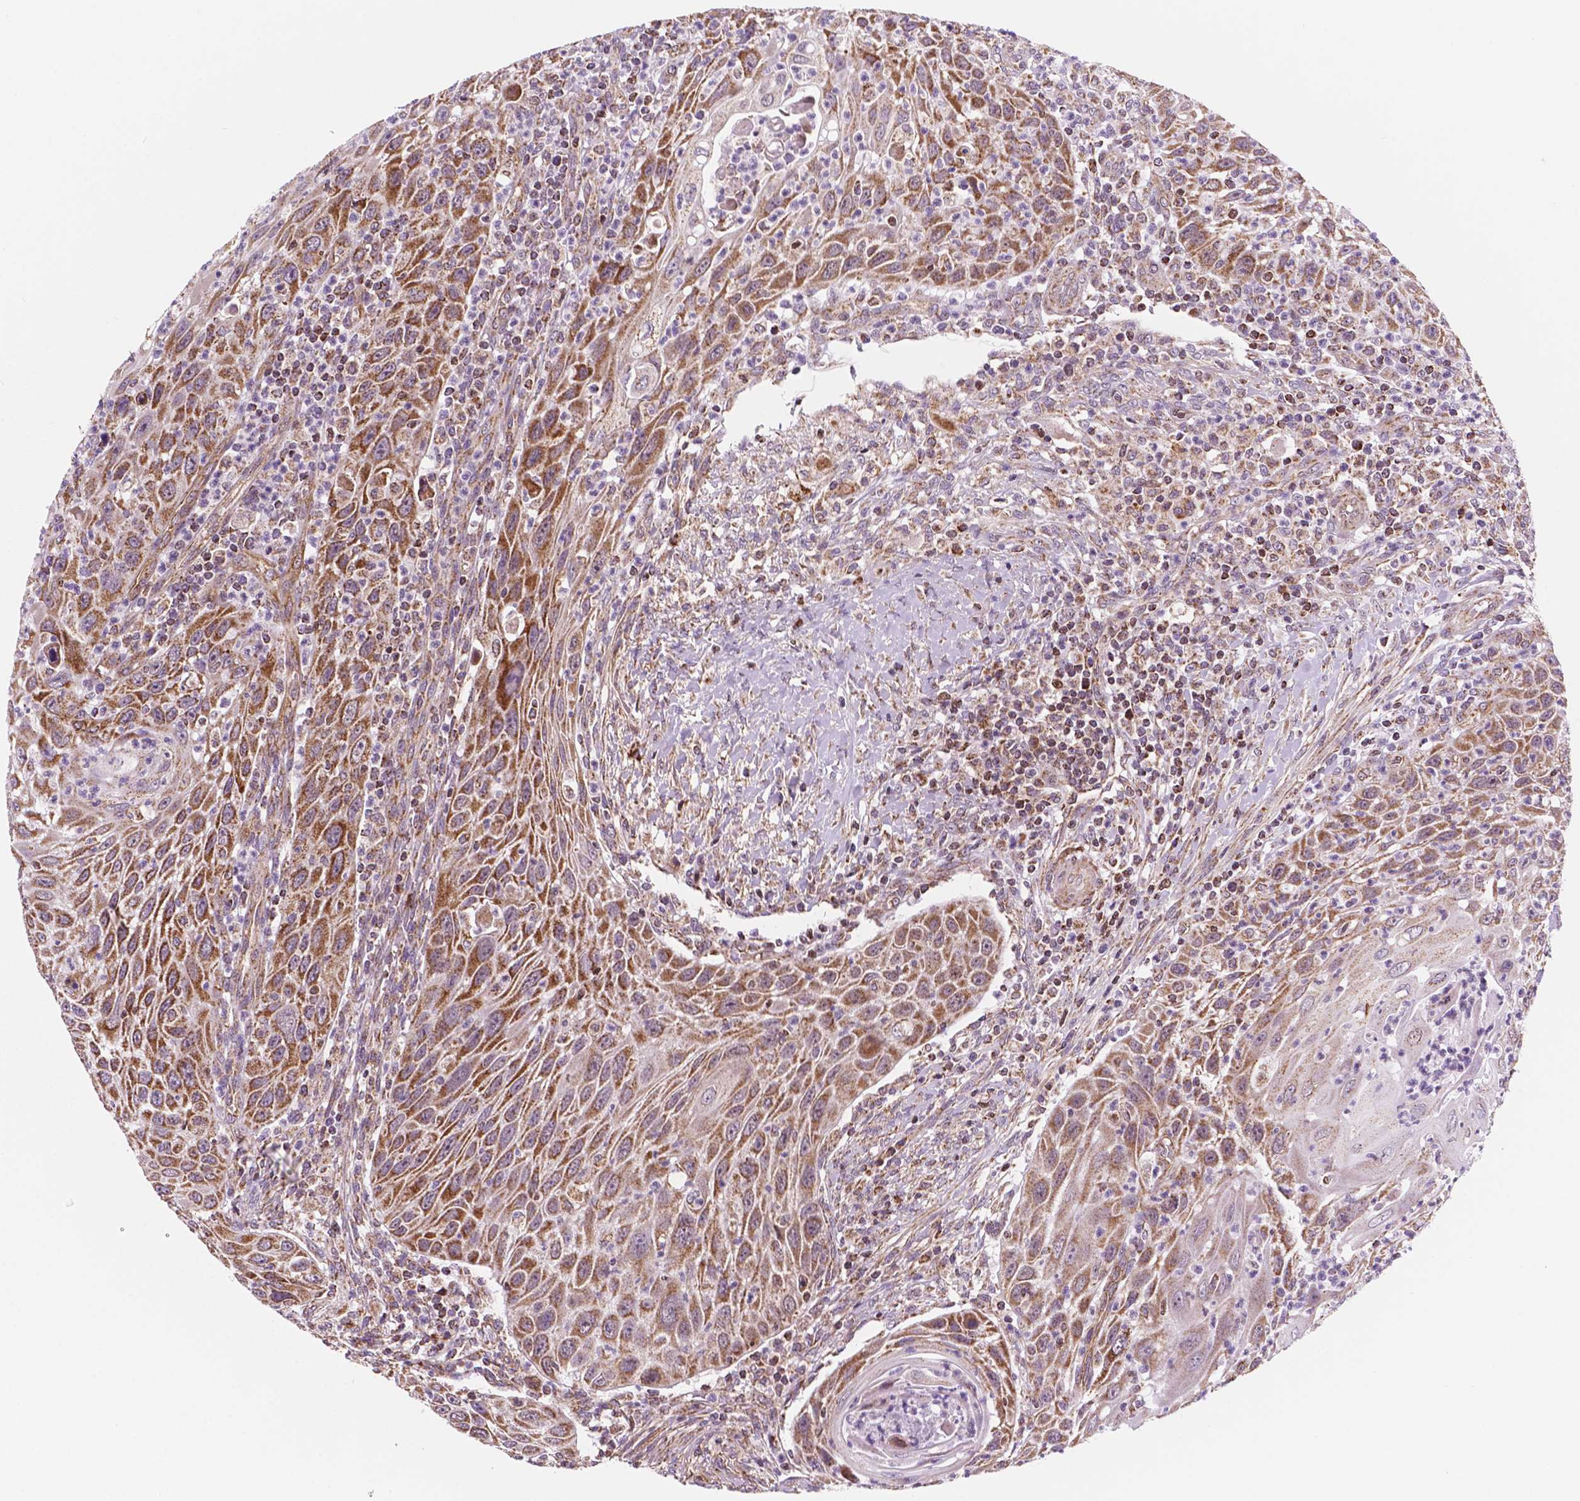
{"staining": {"intensity": "moderate", "quantity": ">75%", "location": "cytoplasmic/membranous"}, "tissue": "head and neck cancer", "cell_type": "Tumor cells", "image_type": "cancer", "snomed": [{"axis": "morphology", "description": "Squamous cell carcinoma, NOS"}, {"axis": "topography", "description": "Head-Neck"}], "caption": "Approximately >75% of tumor cells in human squamous cell carcinoma (head and neck) reveal moderate cytoplasmic/membranous protein positivity as visualized by brown immunohistochemical staining.", "gene": "GEMIN4", "patient": {"sex": "male", "age": 69}}